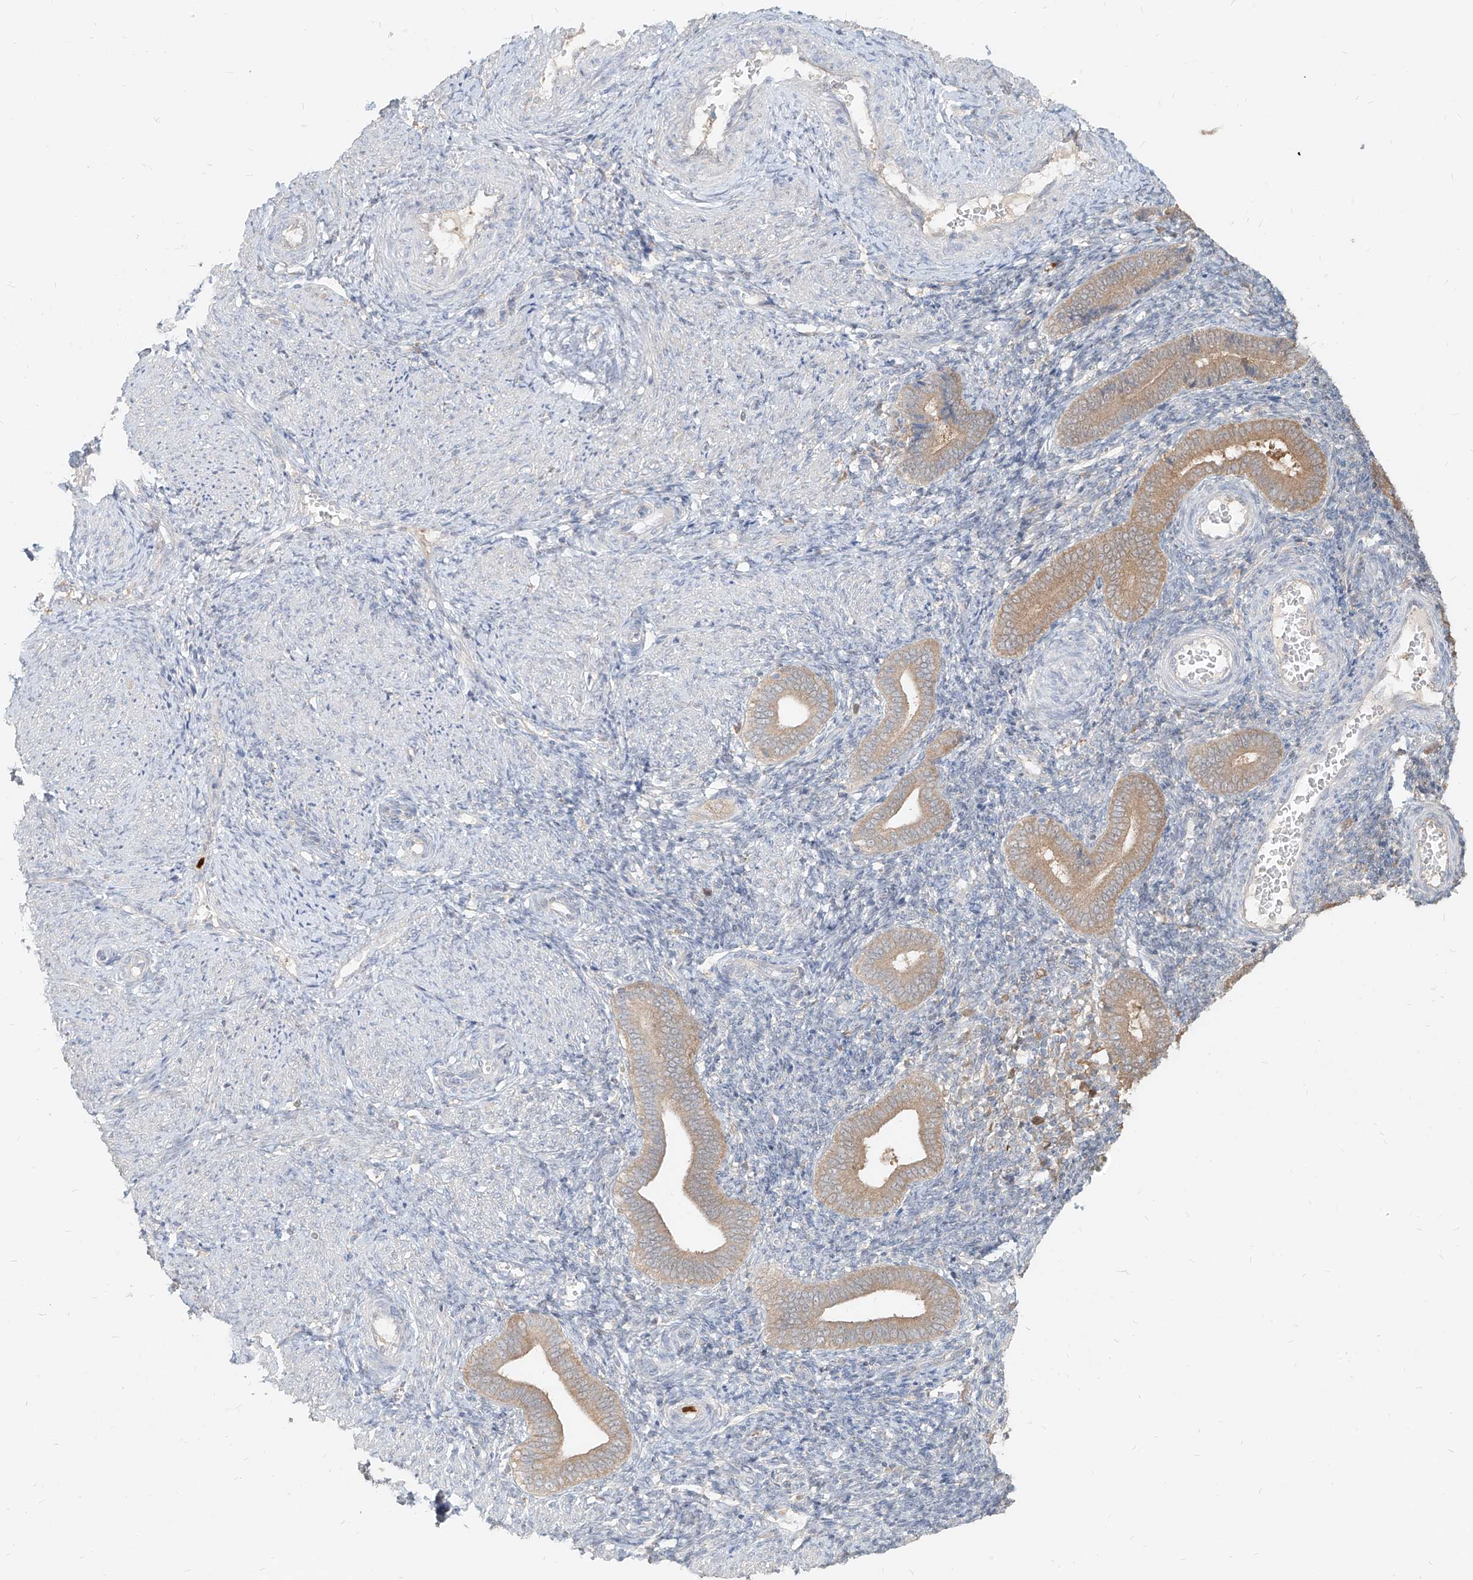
{"staining": {"intensity": "weak", "quantity": "<25%", "location": "cytoplasmic/membranous"}, "tissue": "endometrium", "cell_type": "Cells in endometrial stroma", "image_type": "normal", "snomed": [{"axis": "morphology", "description": "Normal tissue, NOS"}, {"axis": "topography", "description": "Uterus"}, {"axis": "topography", "description": "Endometrium"}], "caption": "The immunohistochemistry micrograph has no significant expression in cells in endometrial stroma of endometrium.", "gene": "PGD", "patient": {"sex": "female", "age": 33}}